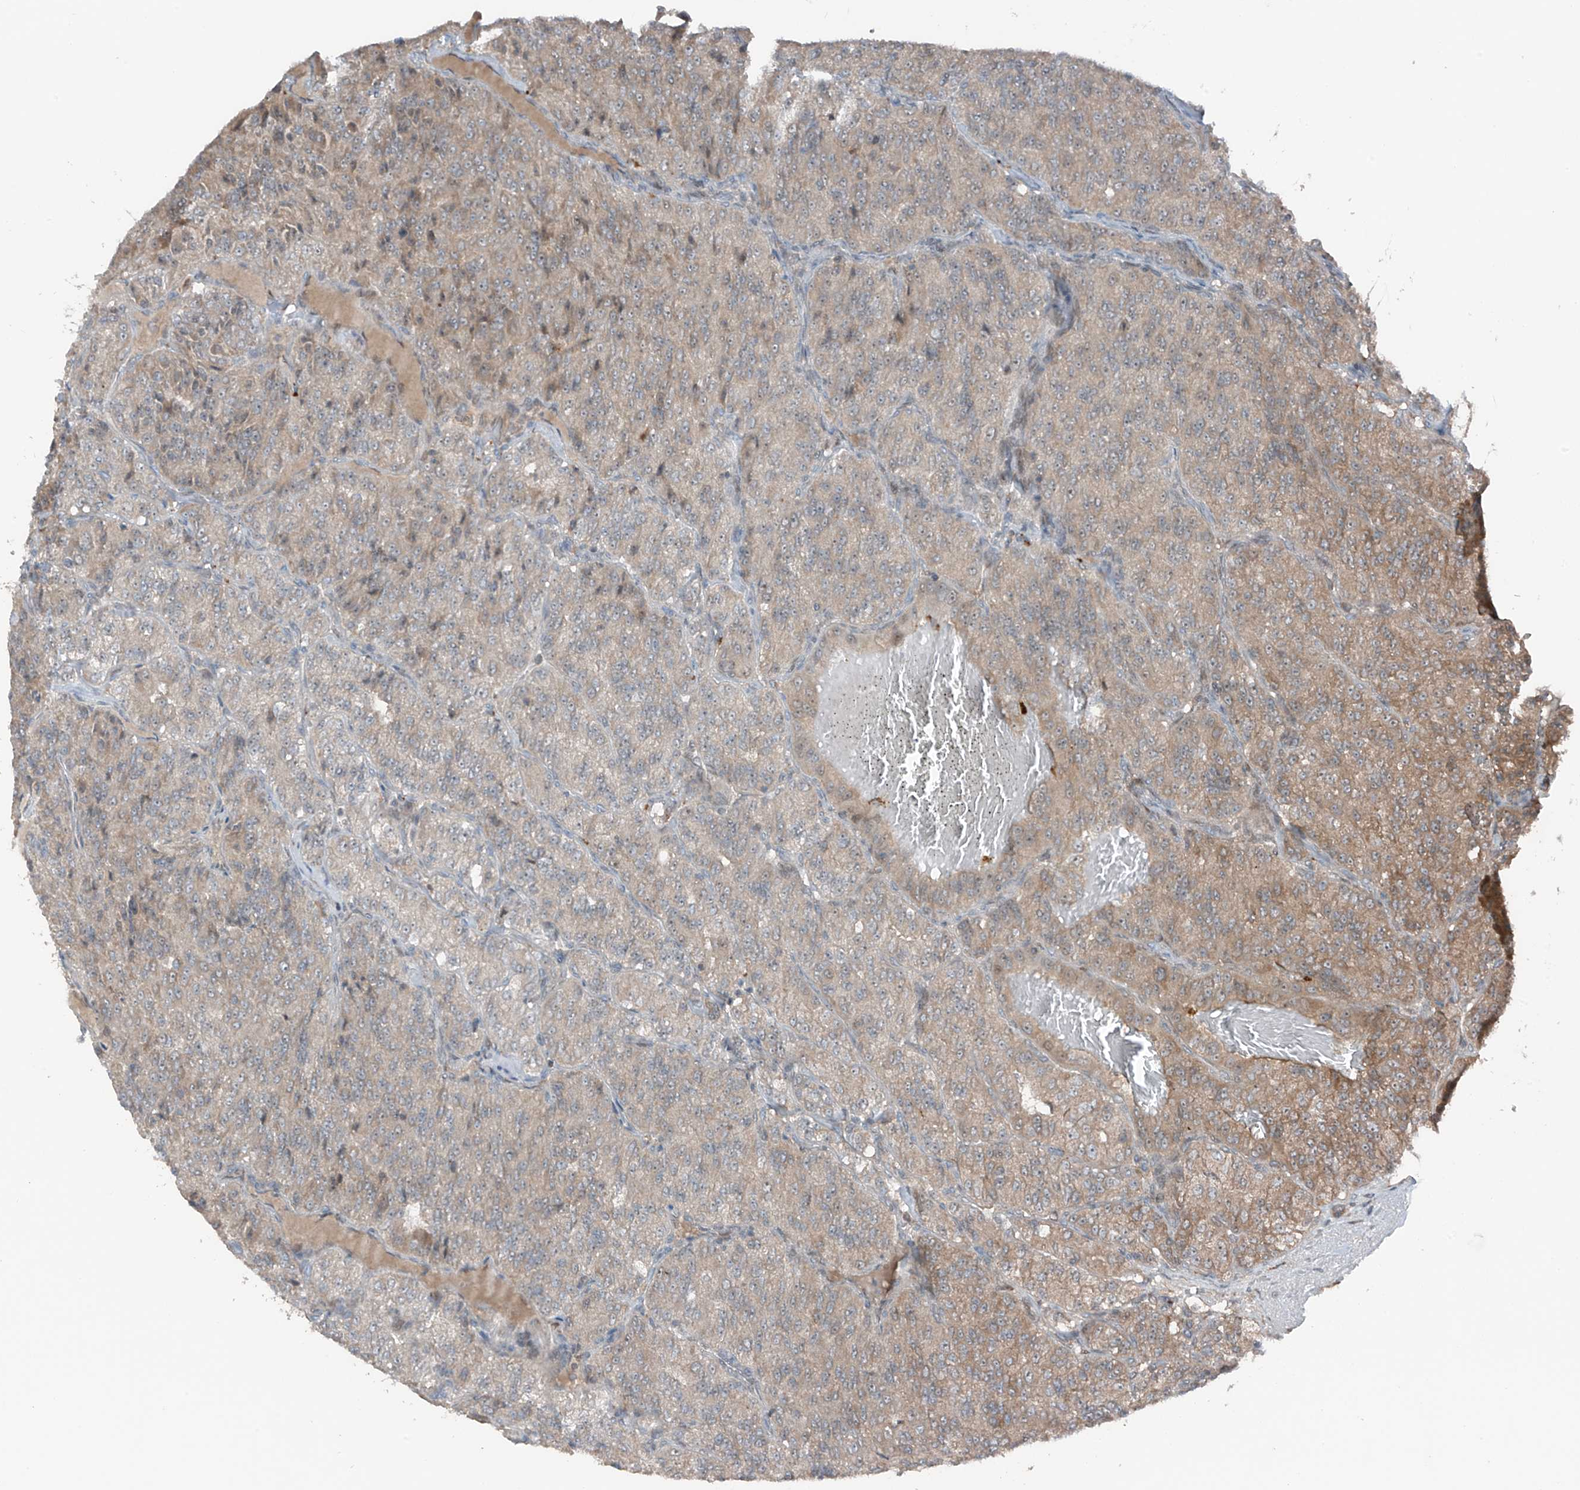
{"staining": {"intensity": "weak", "quantity": "<25%", "location": "cytoplasmic/membranous"}, "tissue": "renal cancer", "cell_type": "Tumor cells", "image_type": "cancer", "snomed": [{"axis": "morphology", "description": "Adenocarcinoma, NOS"}, {"axis": "topography", "description": "Kidney"}], "caption": "Tumor cells show no significant positivity in renal cancer (adenocarcinoma).", "gene": "TXNDC9", "patient": {"sex": "female", "age": 63}}